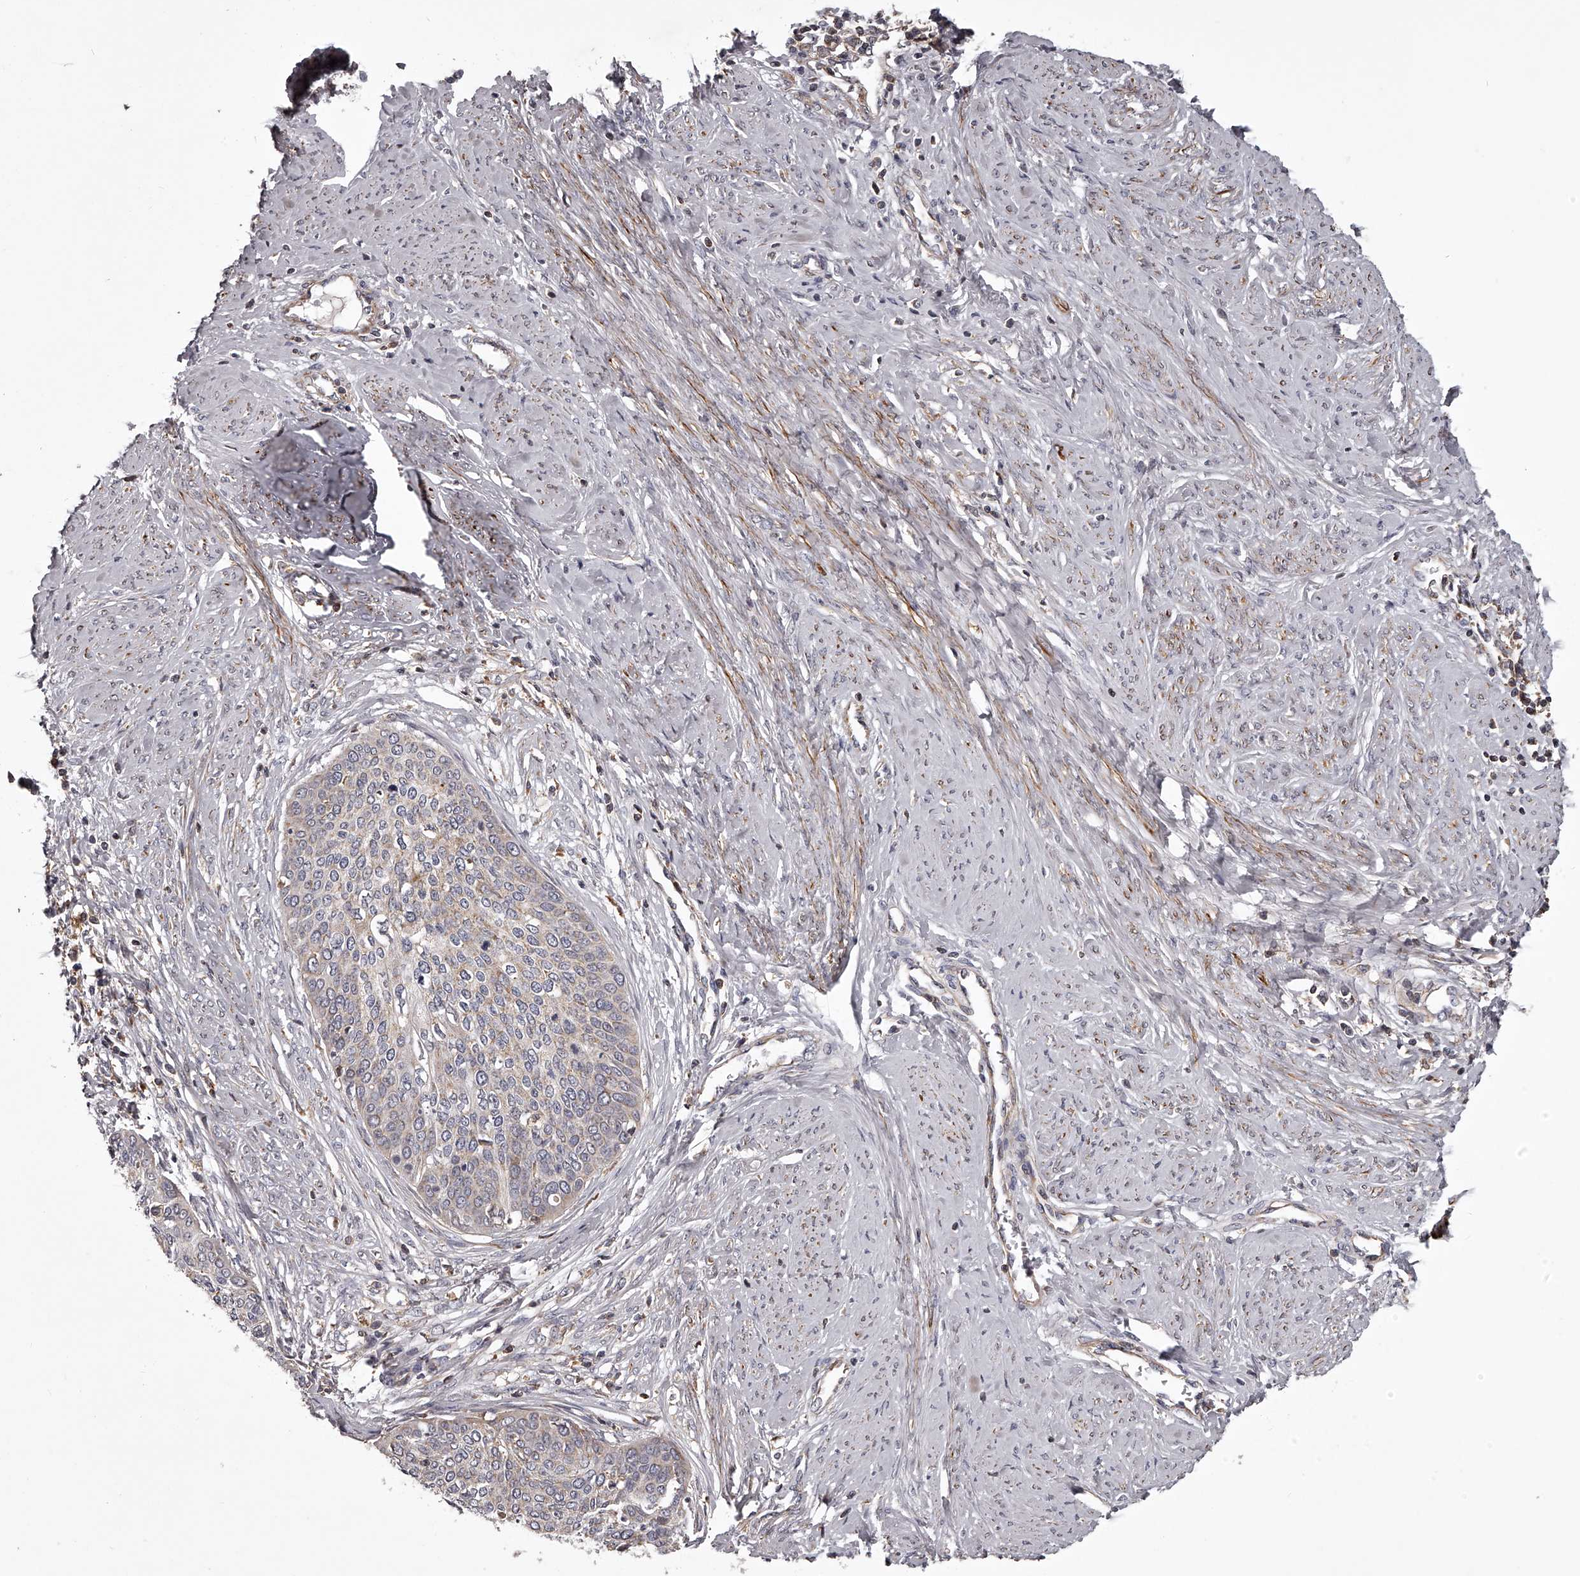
{"staining": {"intensity": "negative", "quantity": "none", "location": "none"}, "tissue": "cervical cancer", "cell_type": "Tumor cells", "image_type": "cancer", "snomed": [{"axis": "morphology", "description": "Squamous cell carcinoma, NOS"}, {"axis": "topography", "description": "Cervix"}], "caption": "Tumor cells are negative for brown protein staining in cervical squamous cell carcinoma. (DAB (3,3'-diaminobenzidine) immunohistochemistry (IHC) visualized using brightfield microscopy, high magnification).", "gene": "RRP36", "patient": {"sex": "female", "age": 37}}